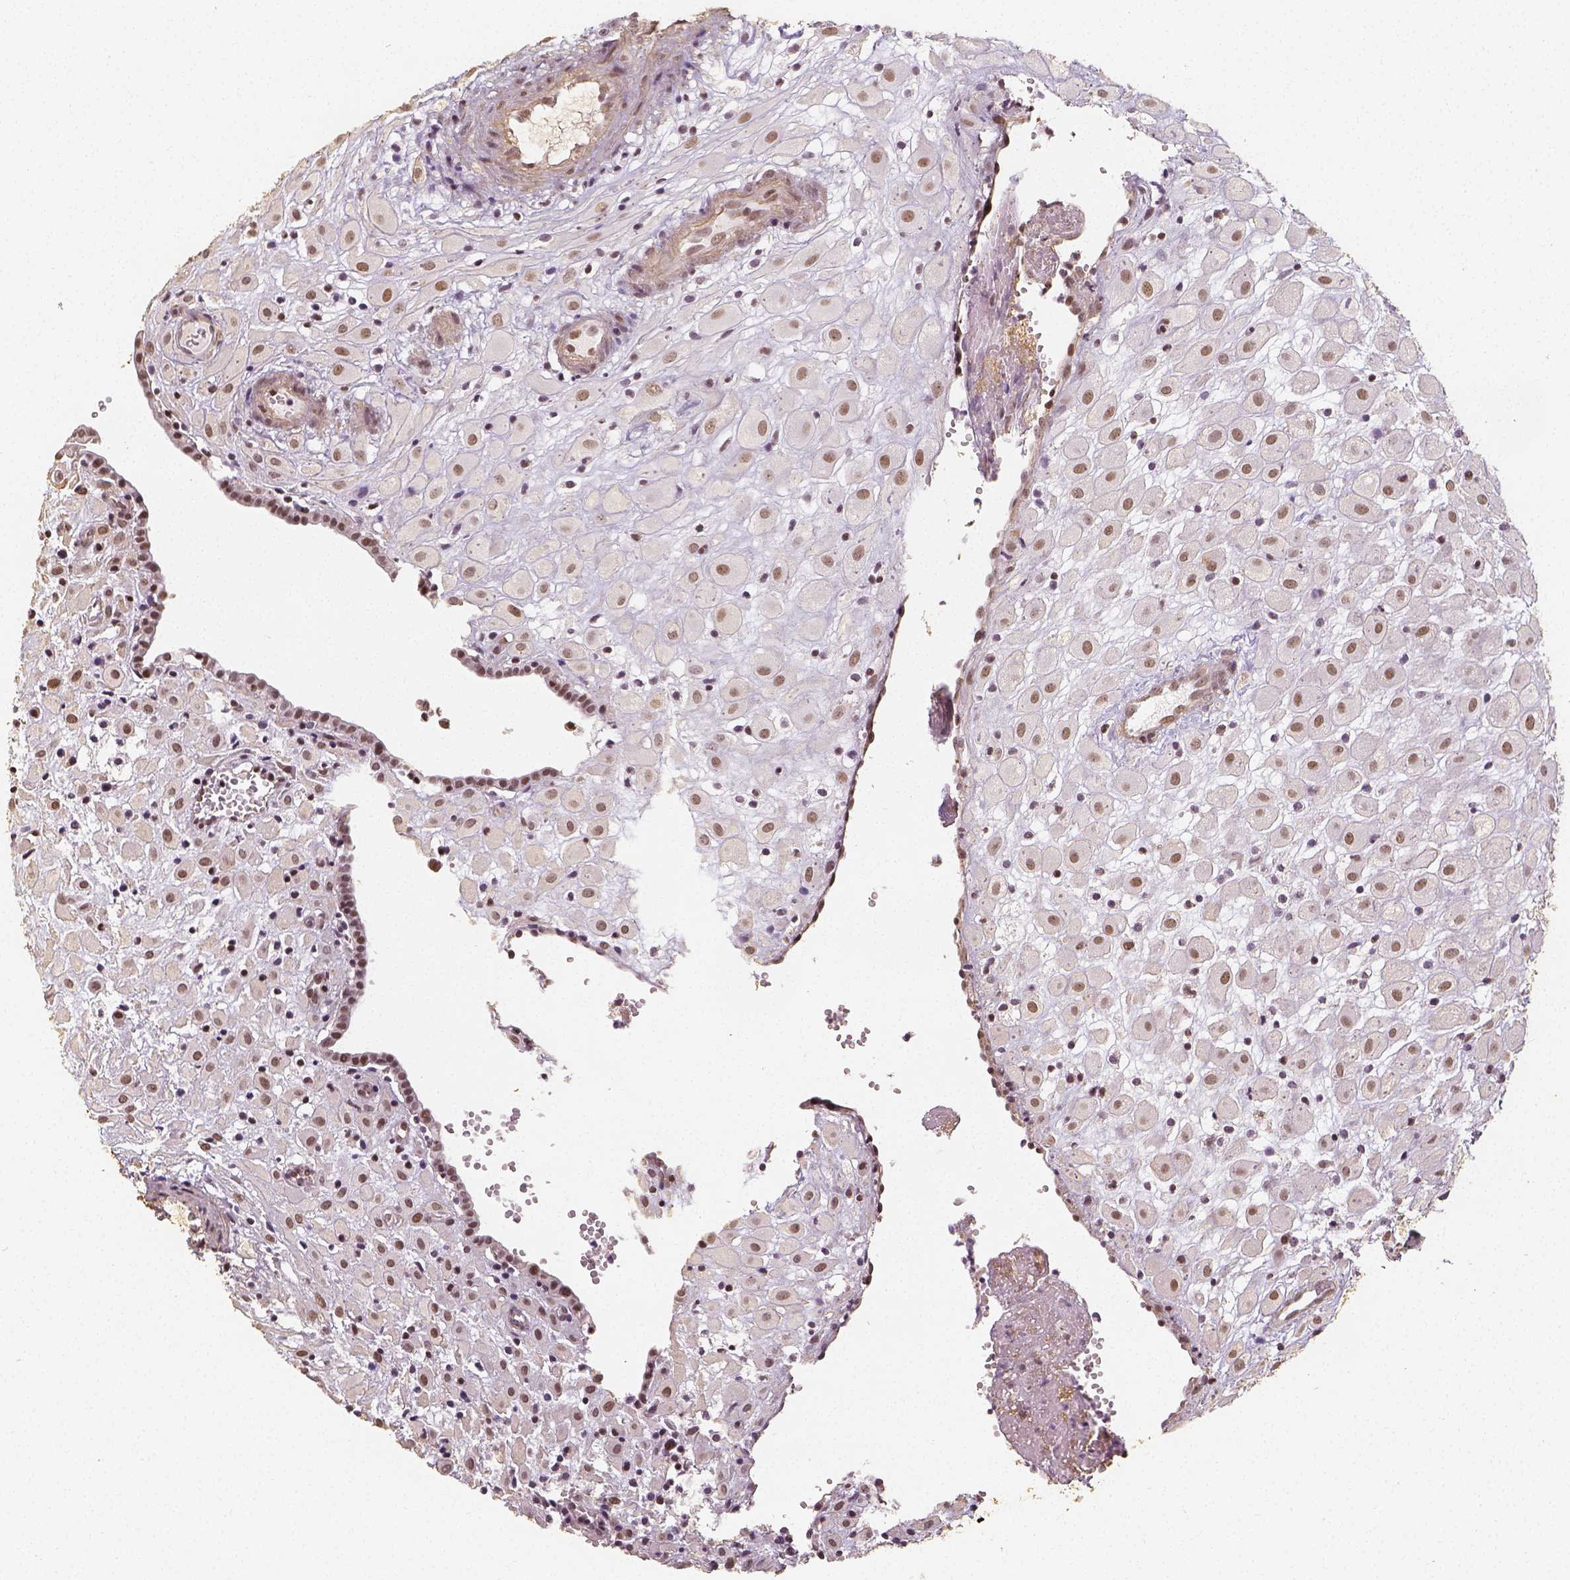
{"staining": {"intensity": "moderate", "quantity": ">75%", "location": "nuclear"}, "tissue": "placenta", "cell_type": "Decidual cells", "image_type": "normal", "snomed": [{"axis": "morphology", "description": "Normal tissue, NOS"}, {"axis": "topography", "description": "Placenta"}], "caption": "Unremarkable placenta displays moderate nuclear staining in approximately >75% of decidual cells, visualized by immunohistochemistry. Using DAB (brown) and hematoxylin (blue) stains, captured at high magnification using brightfield microscopy.", "gene": "HDAC1", "patient": {"sex": "female", "age": 24}}